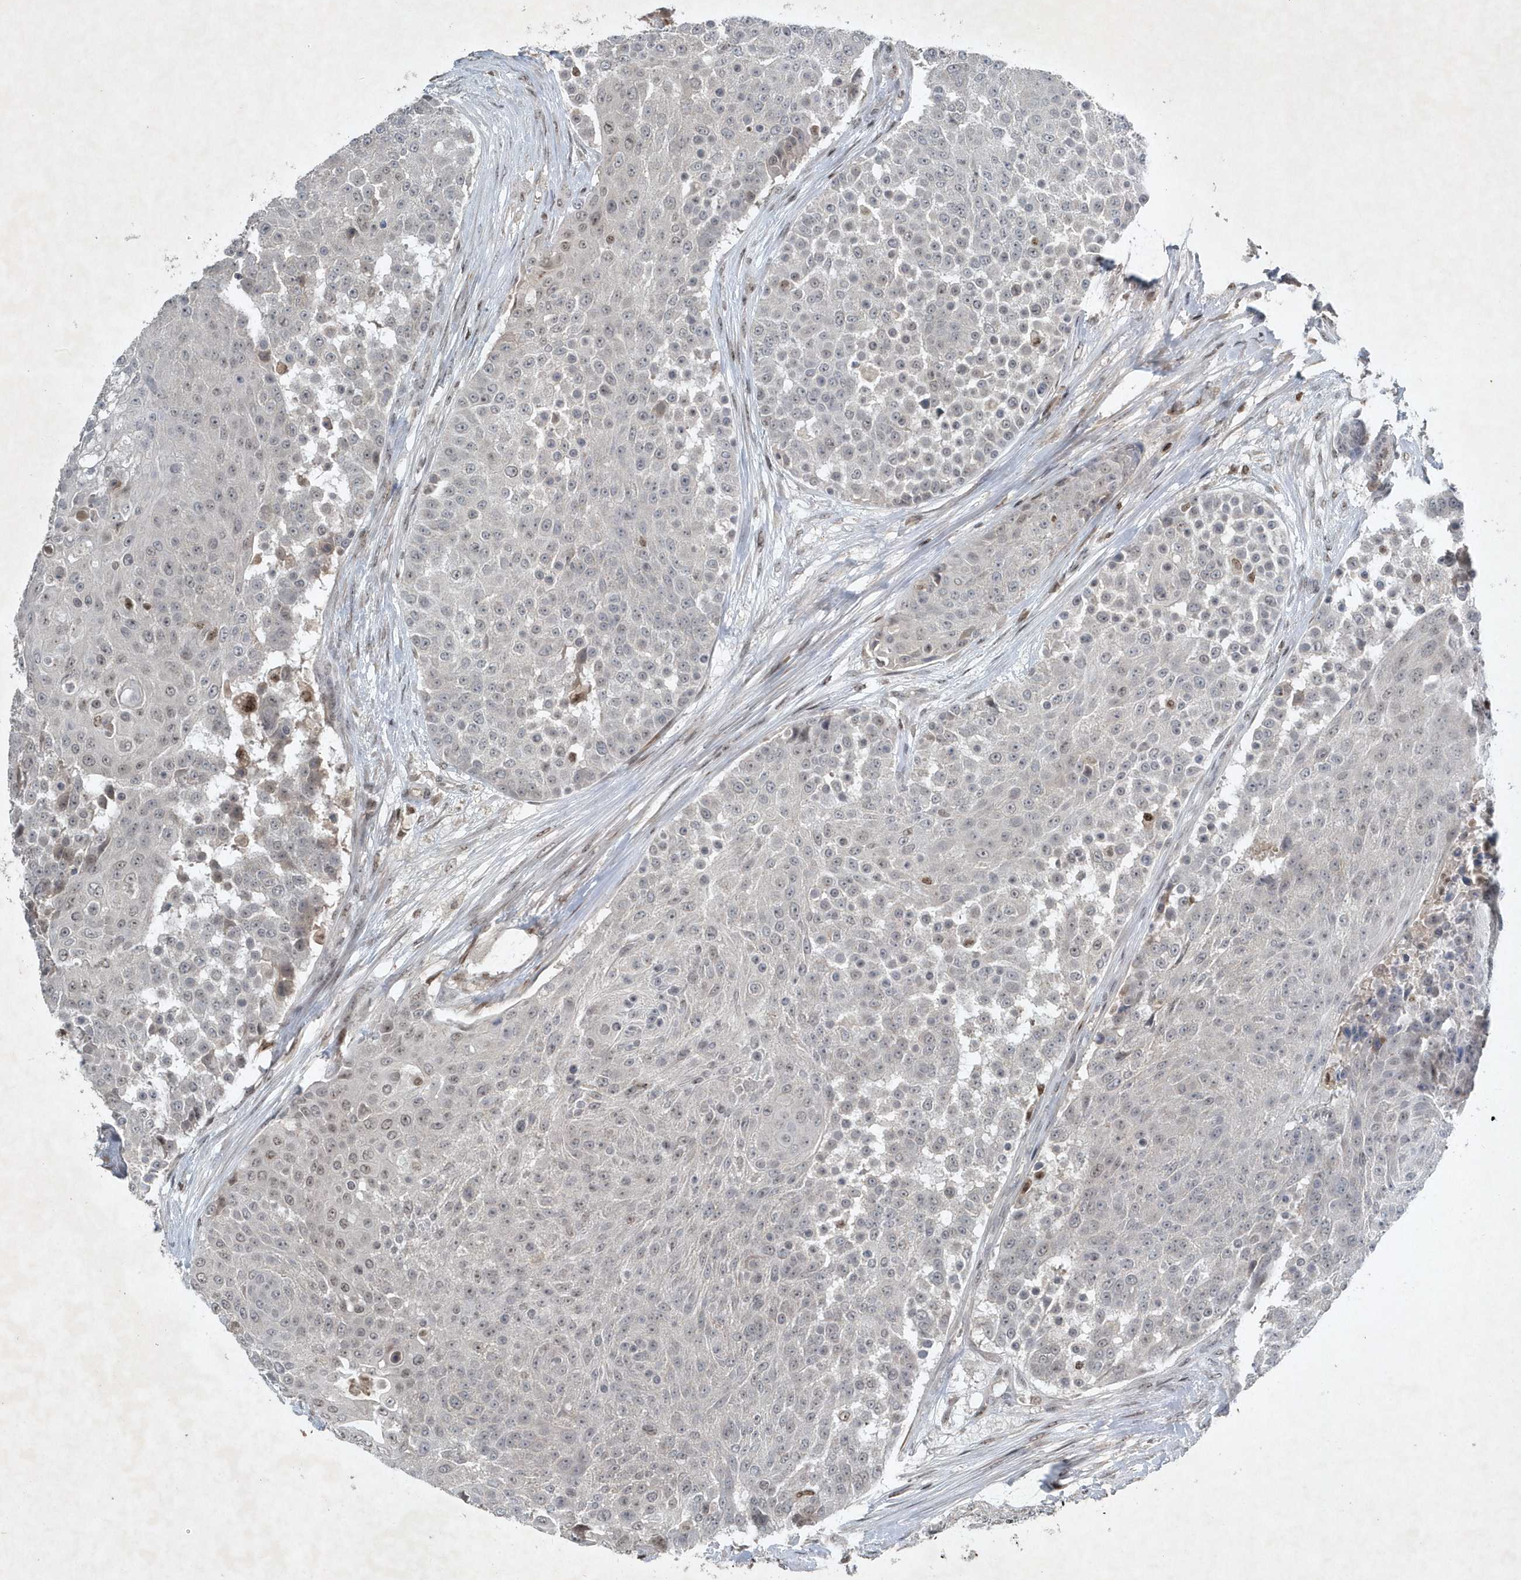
{"staining": {"intensity": "negative", "quantity": "none", "location": "none"}, "tissue": "urothelial cancer", "cell_type": "Tumor cells", "image_type": "cancer", "snomed": [{"axis": "morphology", "description": "Urothelial carcinoma, High grade"}, {"axis": "topography", "description": "Urinary bladder"}], "caption": "Immunohistochemical staining of human urothelial cancer displays no significant staining in tumor cells.", "gene": "QTRT2", "patient": {"sex": "female", "age": 63}}